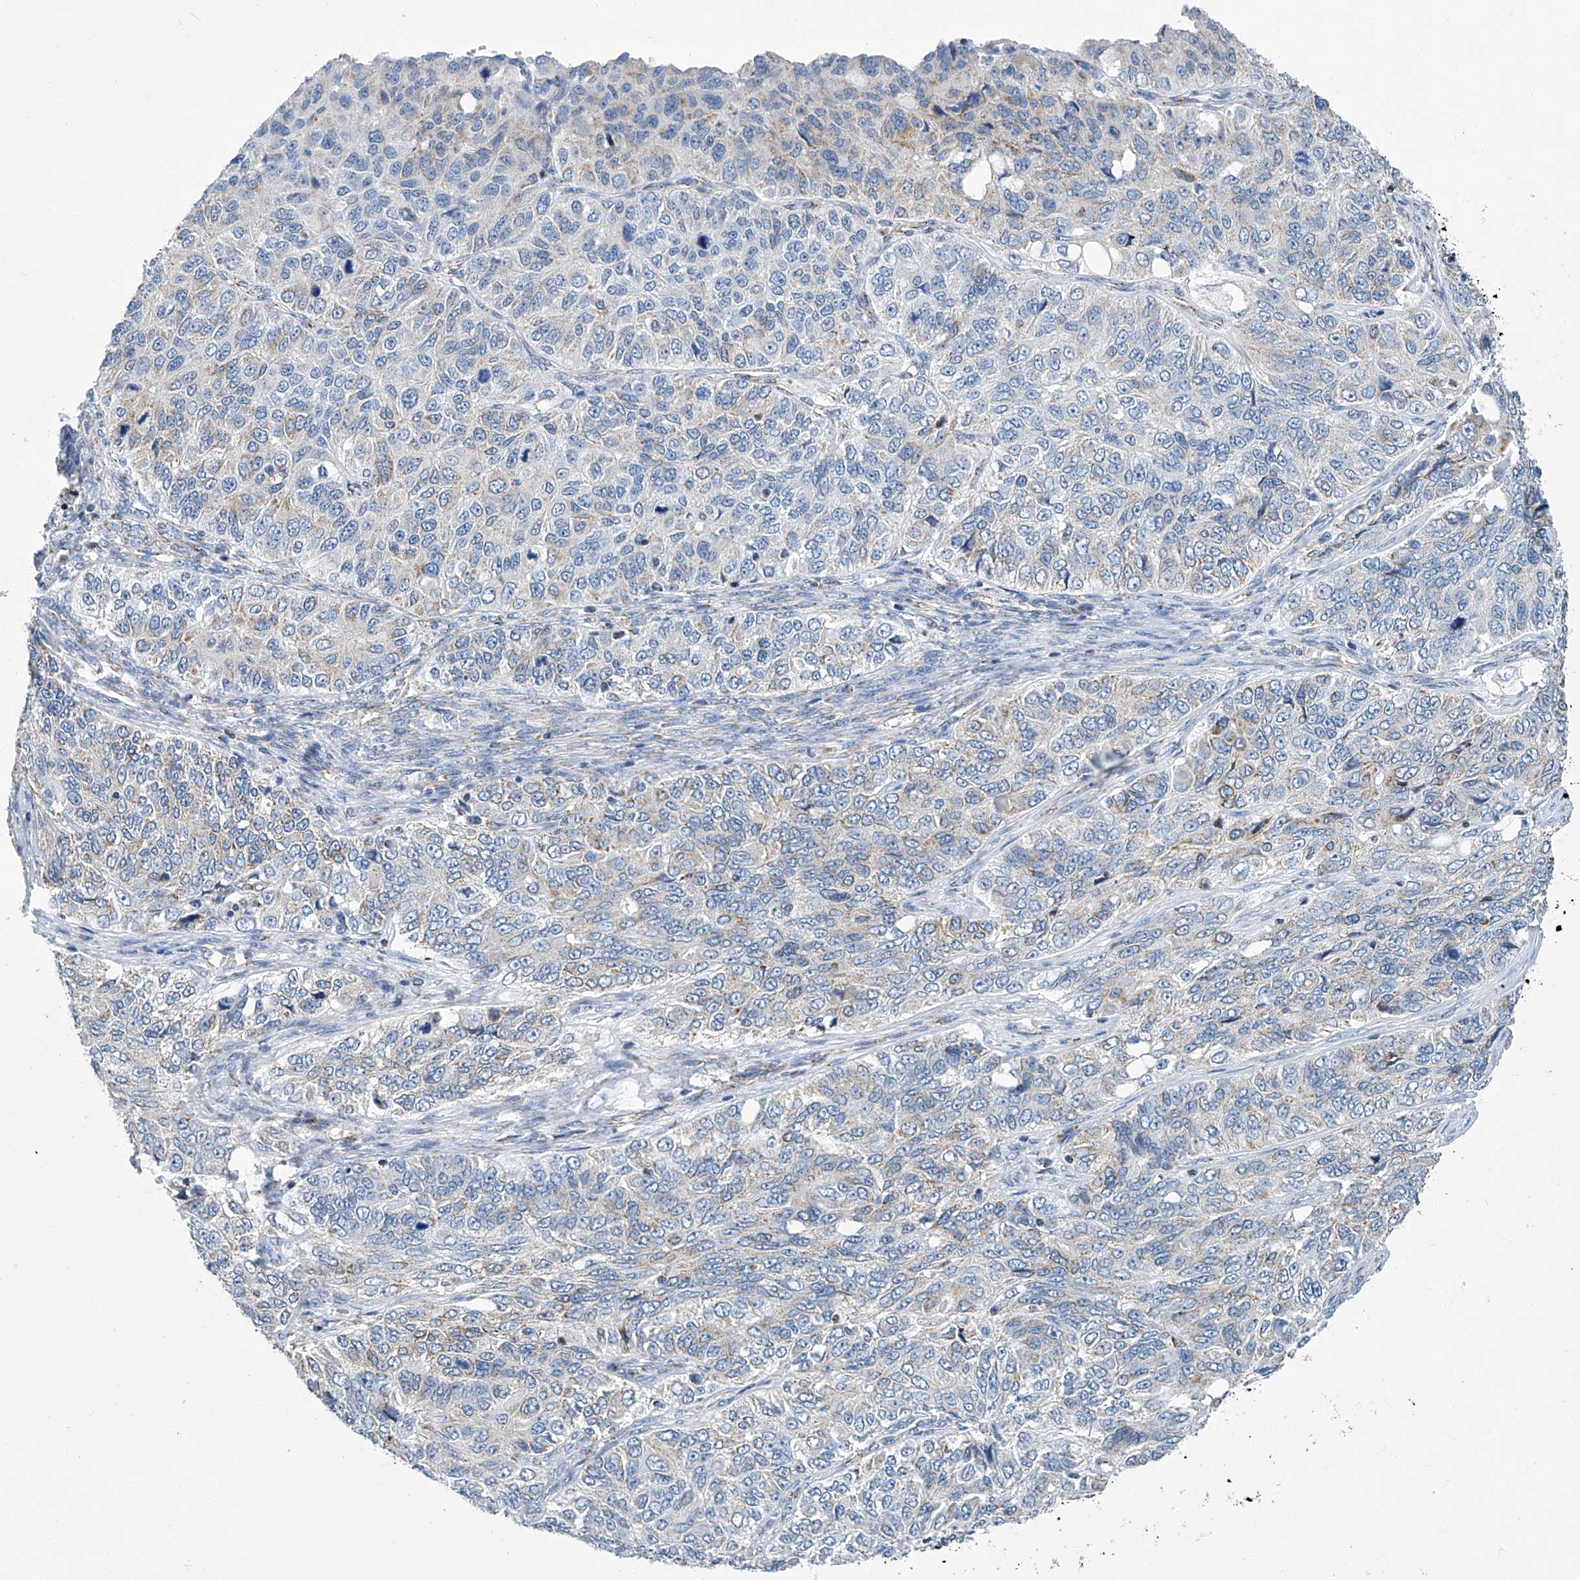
{"staining": {"intensity": "weak", "quantity": "<25%", "location": "cytoplasmic/membranous"}, "tissue": "ovarian cancer", "cell_type": "Tumor cells", "image_type": "cancer", "snomed": [{"axis": "morphology", "description": "Carcinoma, endometroid"}, {"axis": "topography", "description": "Ovary"}], "caption": "This is a photomicrograph of immunohistochemistry (IHC) staining of ovarian endometroid carcinoma, which shows no positivity in tumor cells. The staining is performed using DAB (3,3'-diaminobenzidine) brown chromogen with nuclei counter-stained in using hematoxylin.", "gene": "MT-ND1", "patient": {"sex": "female", "age": 51}}